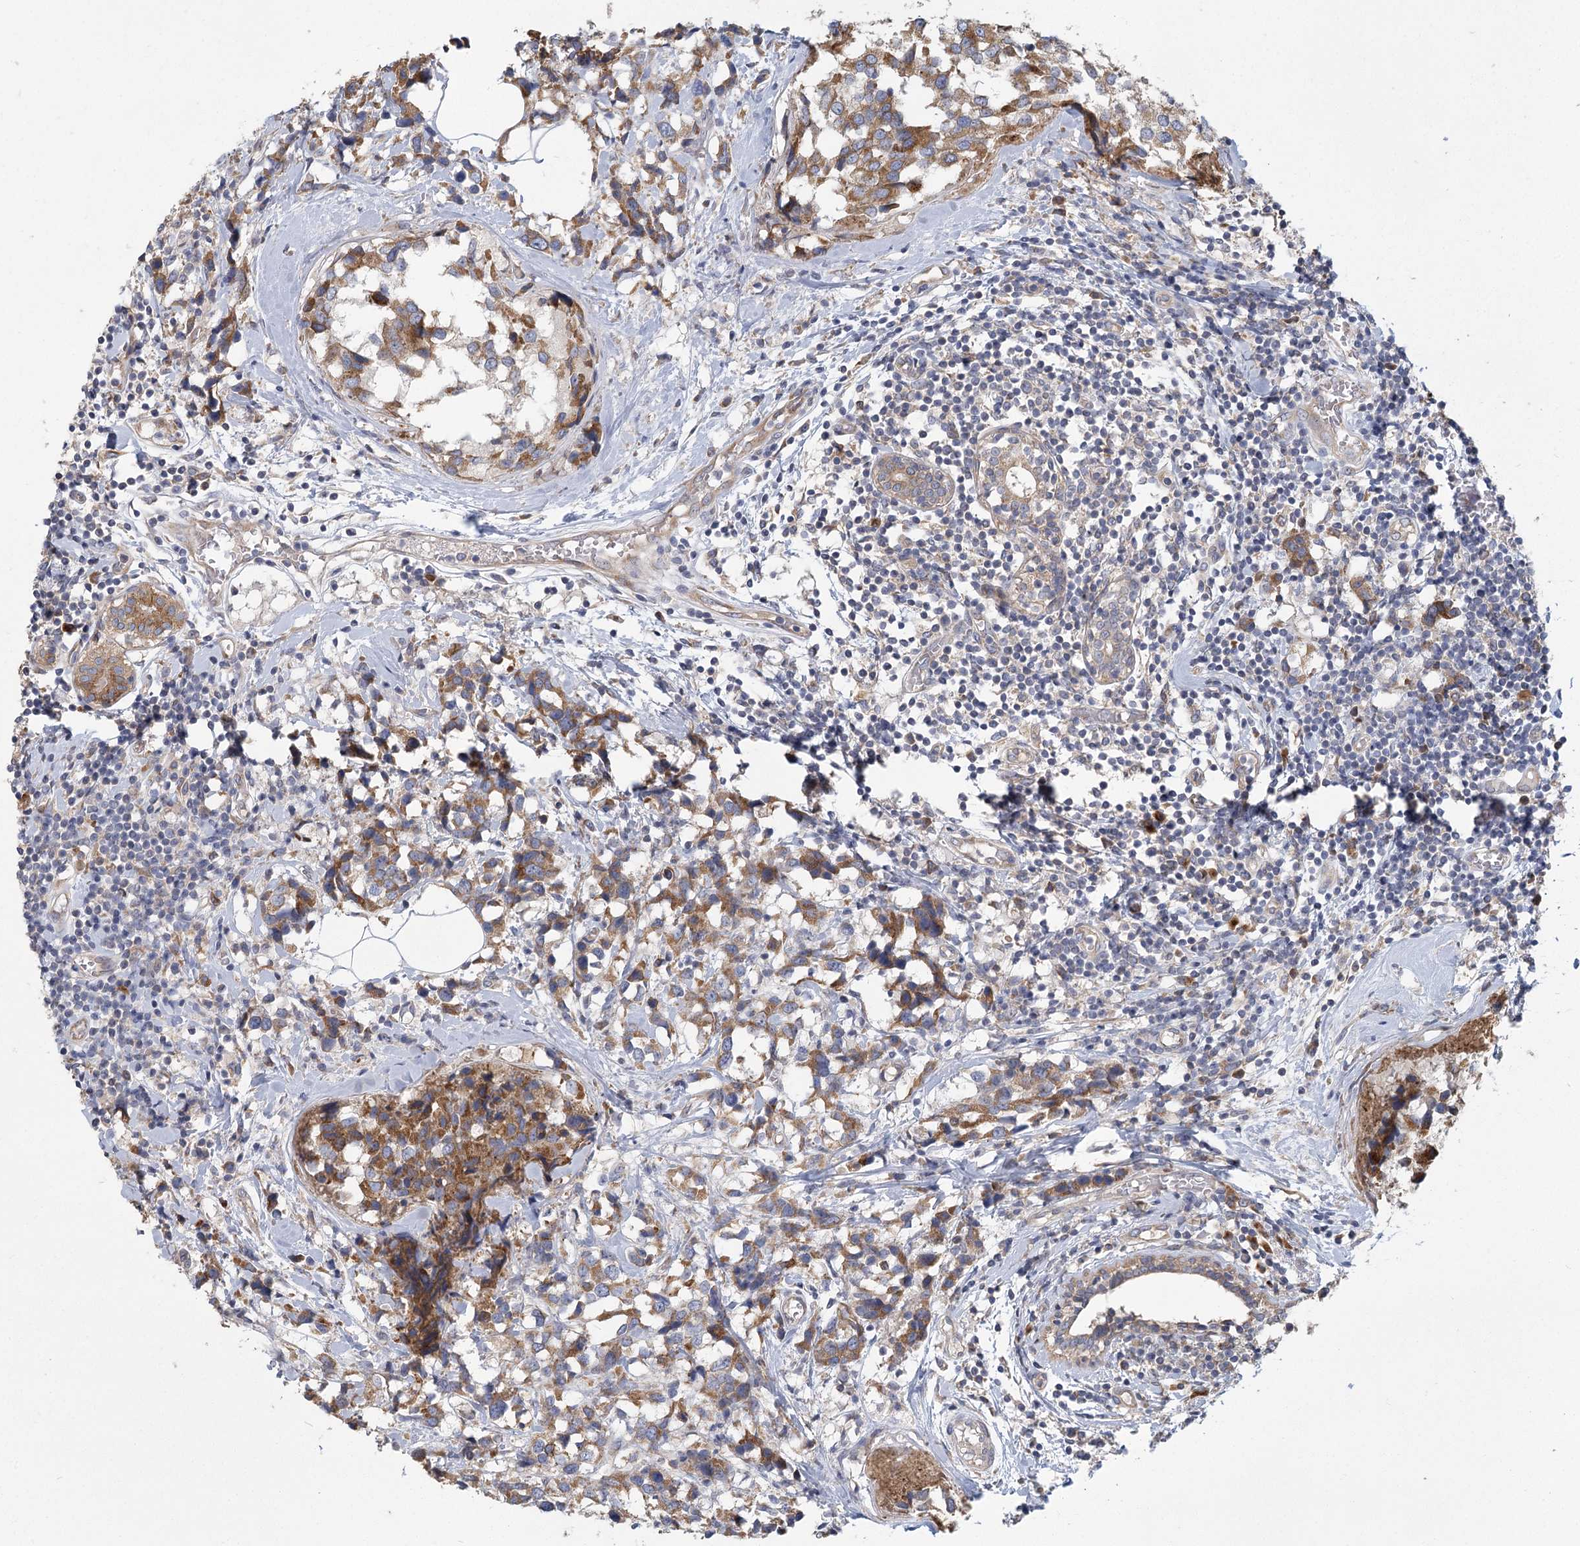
{"staining": {"intensity": "moderate", "quantity": ">75%", "location": "cytoplasmic/membranous"}, "tissue": "breast cancer", "cell_type": "Tumor cells", "image_type": "cancer", "snomed": [{"axis": "morphology", "description": "Lobular carcinoma"}, {"axis": "topography", "description": "Breast"}], "caption": "DAB (3,3'-diaminobenzidine) immunohistochemical staining of human breast cancer (lobular carcinoma) shows moderate cytoplasmic/membranous protein staining in about >75% of tumor cells.", "gene": "CNTLN", "patient": {"sex": "female", "age": 59}}